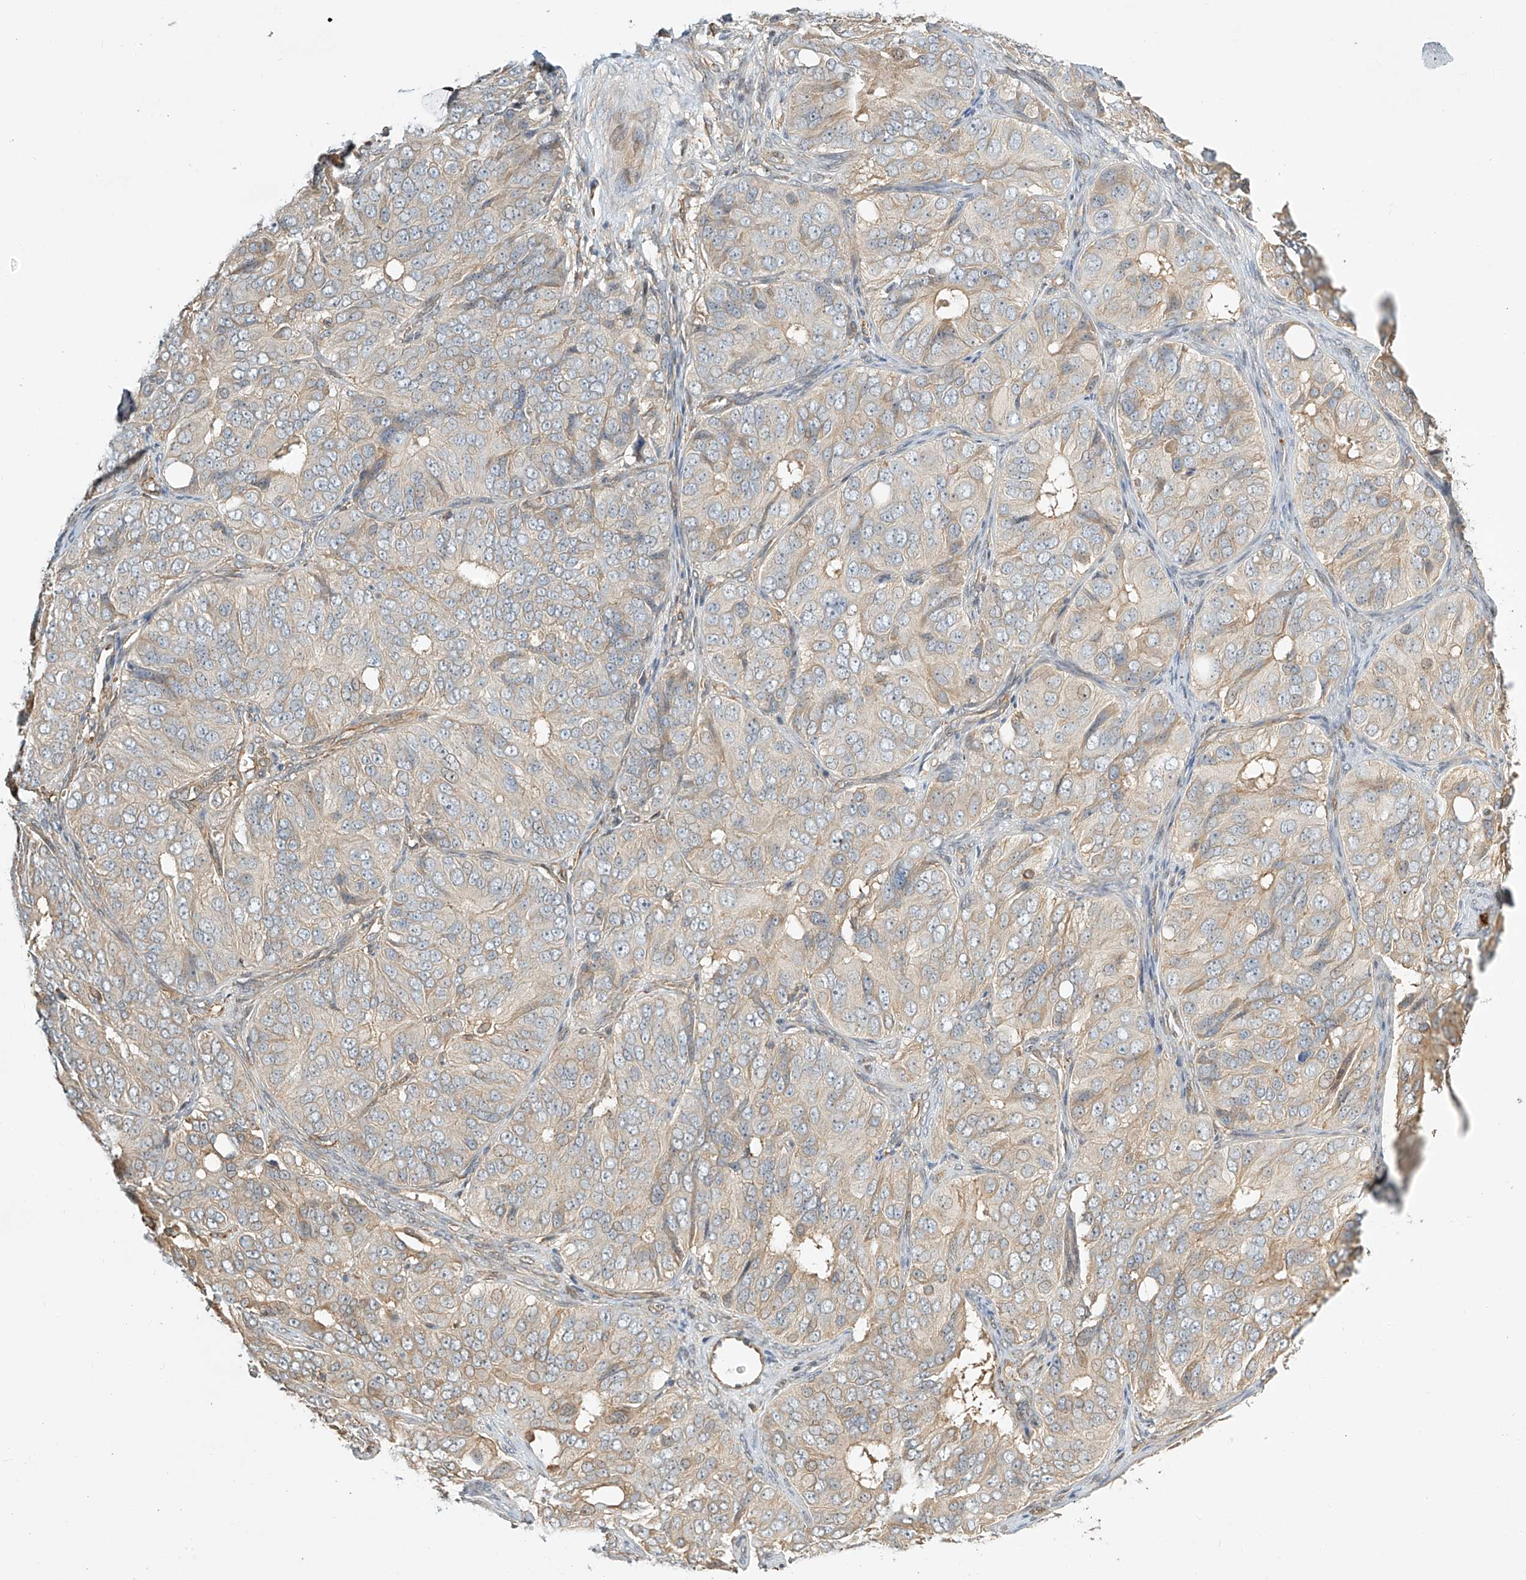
{"staining": {"intensity": "weak", "quantity": "25%-75%", "location": "cytoplasmic/membranous"}, "tissue": "ovarian cancer", "cell_type": "Tumor cells", "image_type": "cancer", "snomed": [{"axis": "morphology", "description": "Carcinoma, endometroid"}, {"axis": "topography", "description": "Ovary"}], "caption": "A low amount of weak cytoplasmic/membranous staining is present in about 25%-75% of tumor cells in ovarian cancer (endometroid carcinoma) tissue.", "gene": "CSMD3", "patient": {"sex": "female", "age": 51}}